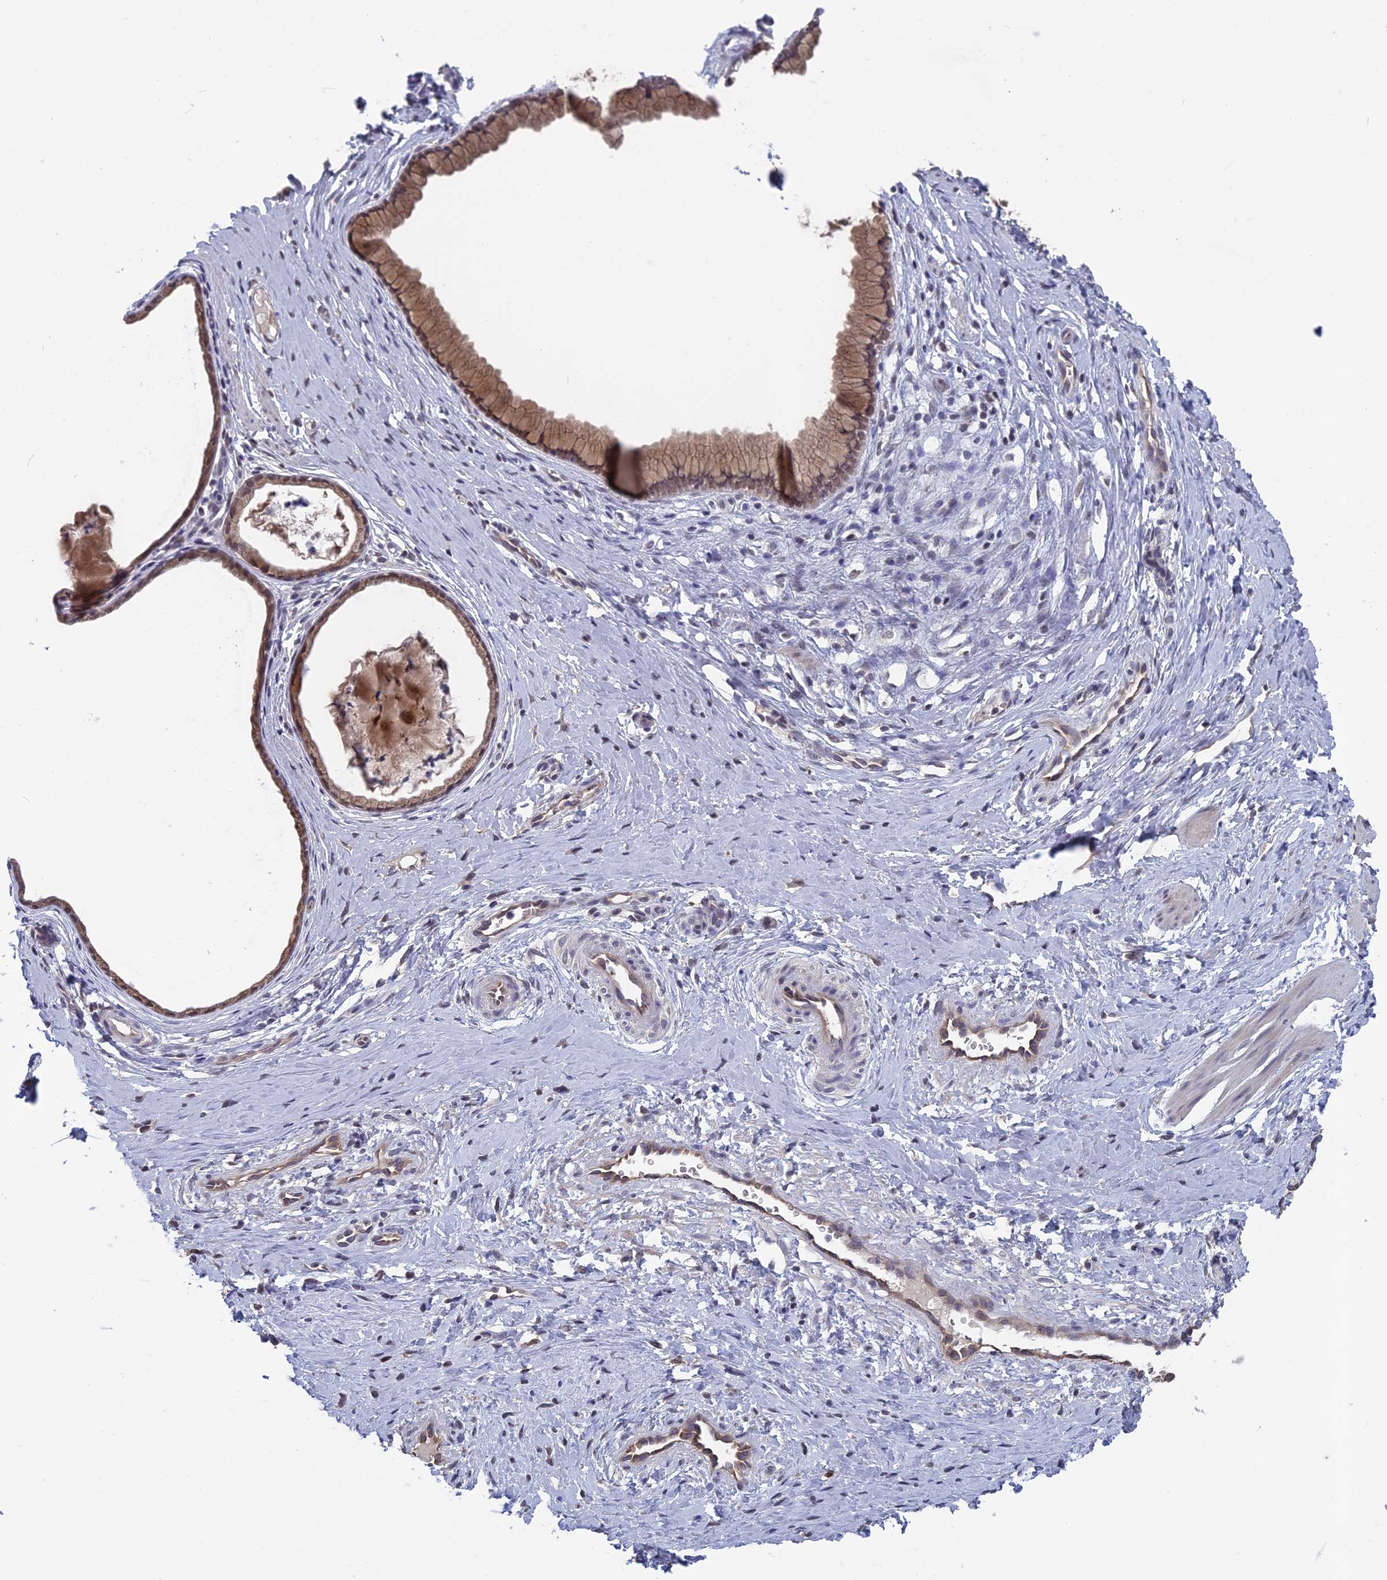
{"staining": {"intensity": "moderate", "quantity": ">75%", "location": "cytoplasmic/membranous,nuclear"}, "tissue": "cervix", "cell_type": "Glandular cells", "image_type": "normal", "snomed": [{"axis": "morphology", "description": "Normal tissue, NOS"}, {"axis": "topography", "description": "Cervix"}], "caption": "Cervix stained with a brown dye displays moderate cytoplasmic/membranous,nuclear positive expression in approximately >75% of glandular cells.", "gene": "MT", "patient": {"sex": "female", "age": 36}}